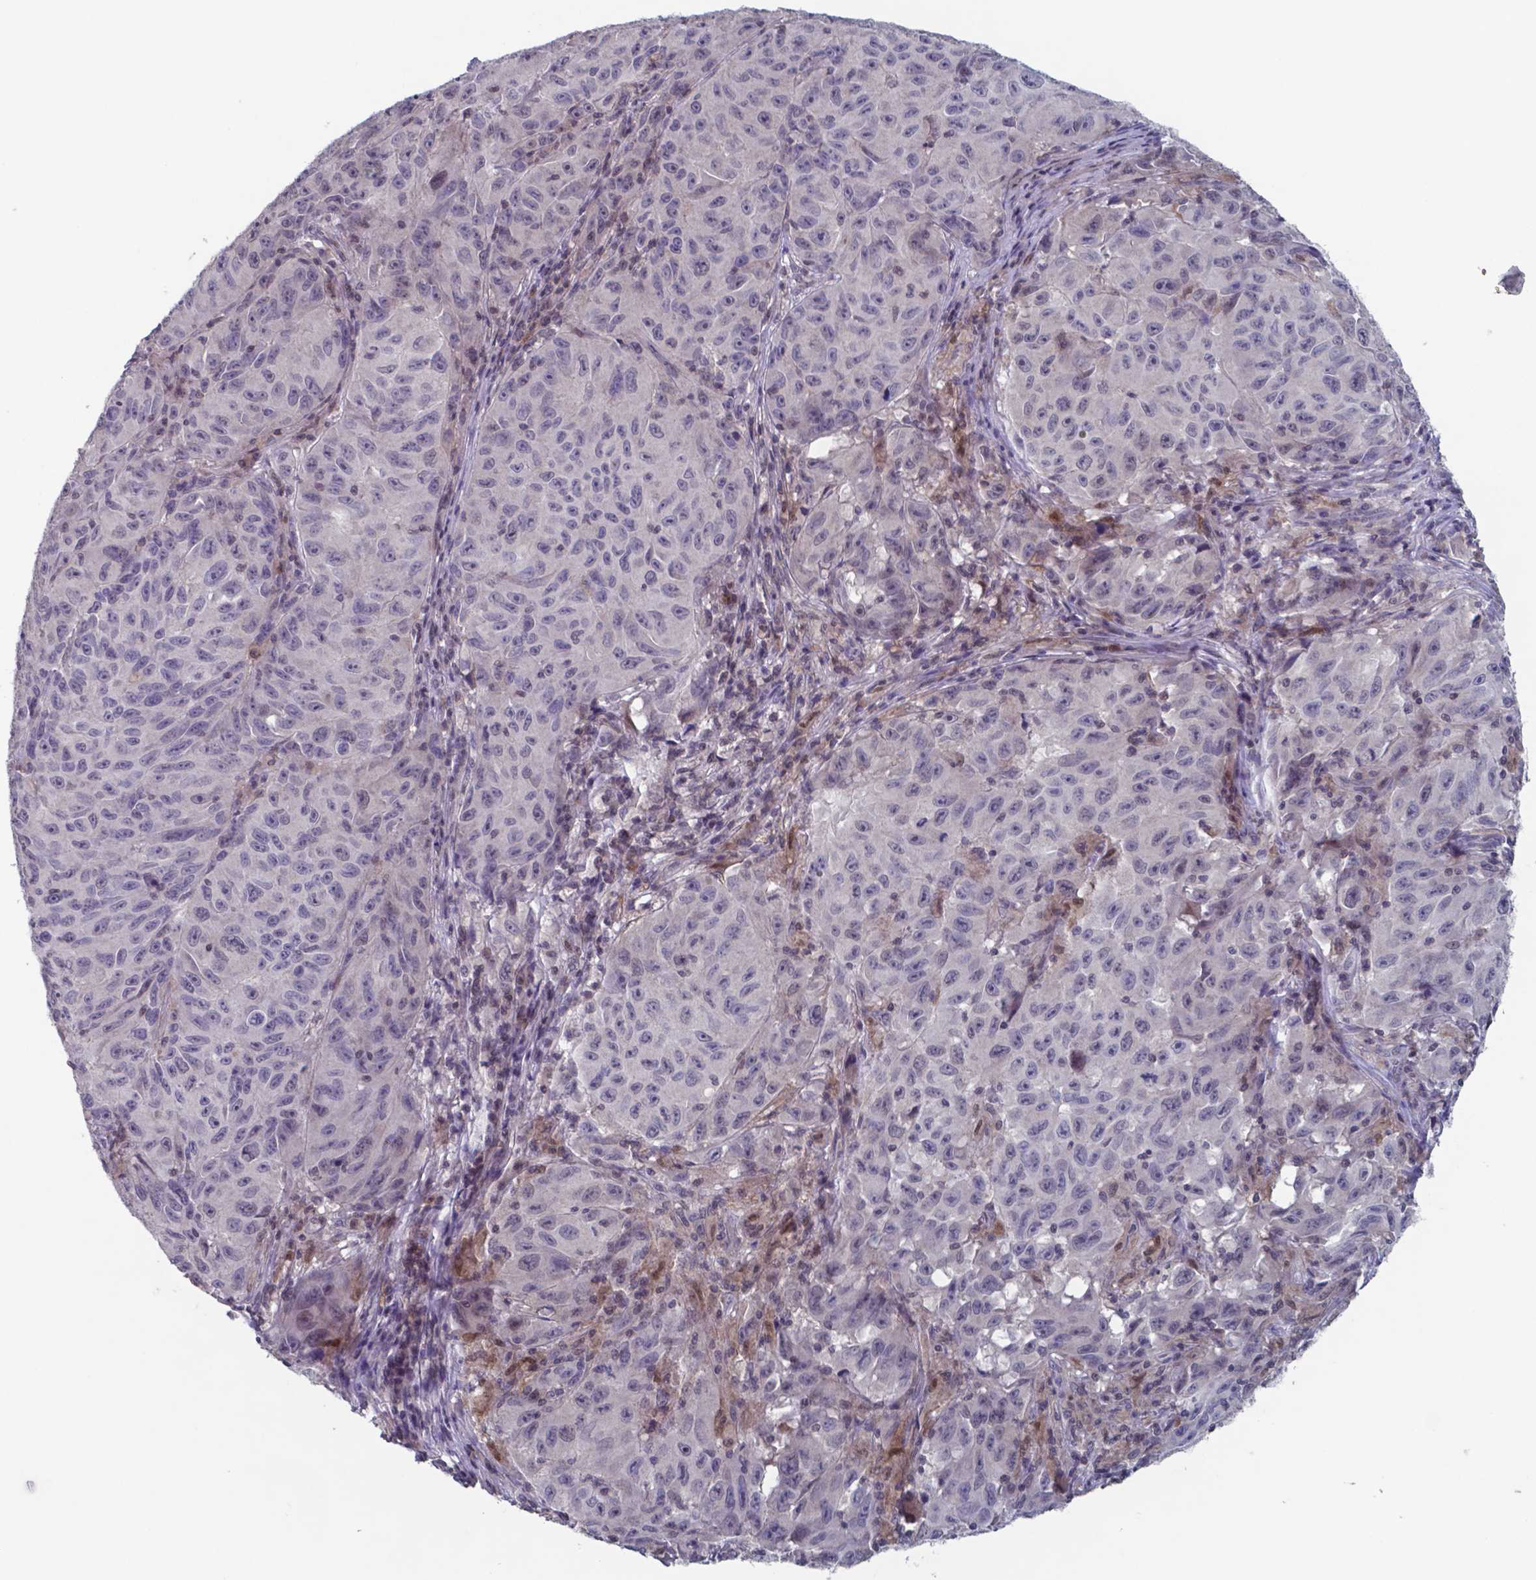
{"staining": {"intensity": "negative", "quantity": "none", "location": "none"}, "tissue": "melanoma", "cell_type": "Tumor cells", "image_type": "cancer", "snomed": [{"axis": "morphology", "description": "Malignant melanoma, NOS"}, {"axis": "topography", "description": "Vulva, labia, clitoris and Bartholin´s gland, NO"}], "caption": "An image of human malignant melanoma is negative for staining in tumor cells.", "gene": "TDP2", "patient": {"sex": "female", "age": 75}}